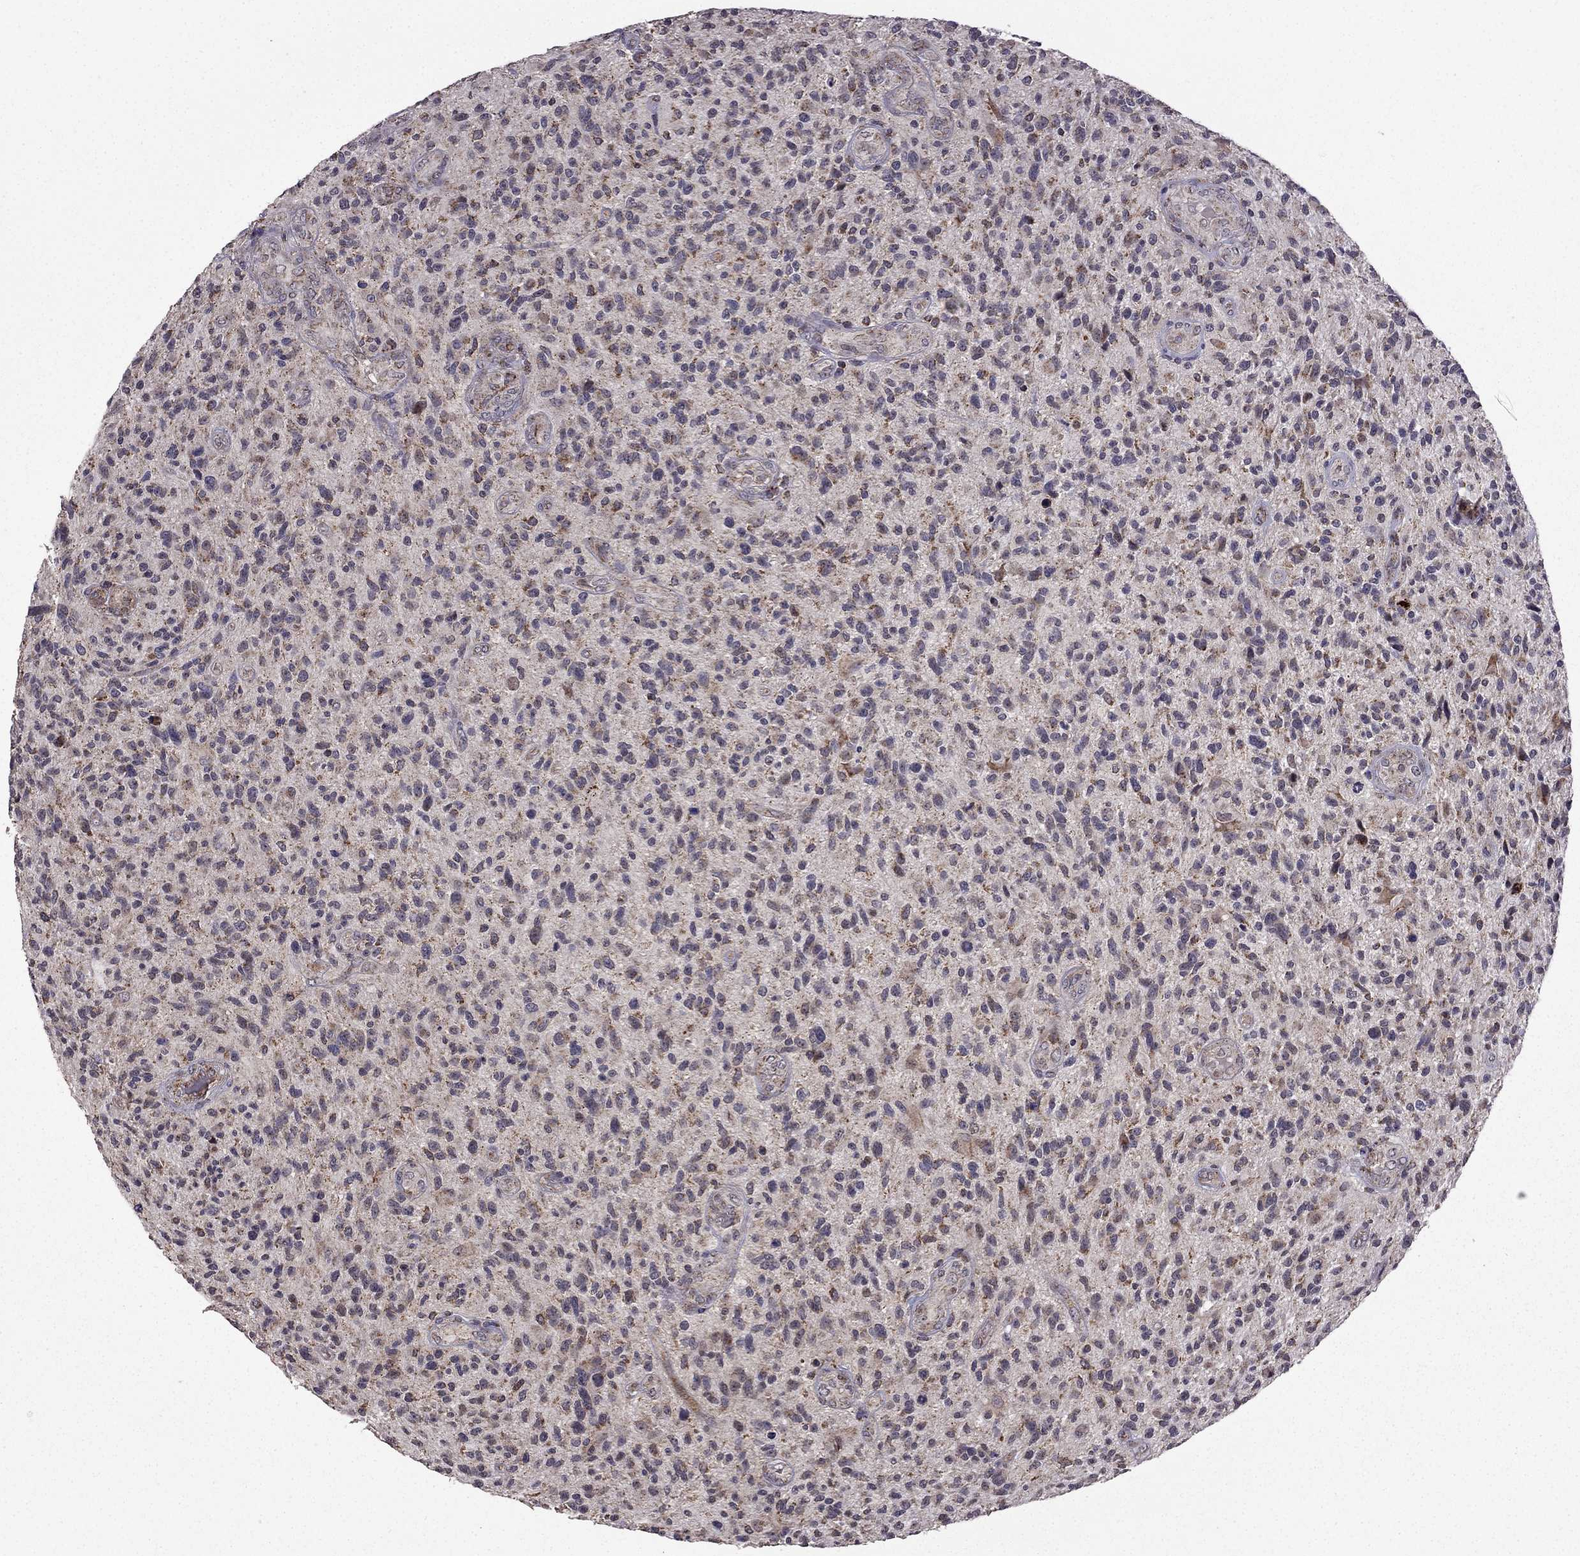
{"staining": {"intensity": "negative", "quantity": "none", "location": "none"}, "tissue": "glioma", "cell_type": "Tumor cells", "image_type": "cancer", "snomed": [{"axis": "morphology", "description": "Glioma, malignant, High grade"}, {"axis": "topography", "description": "Brain"}], "caption": "Tumor cells show no significant positivity in glioma.", "gene": "TAB2", "patient": {"sex": "male", "age": 47}}